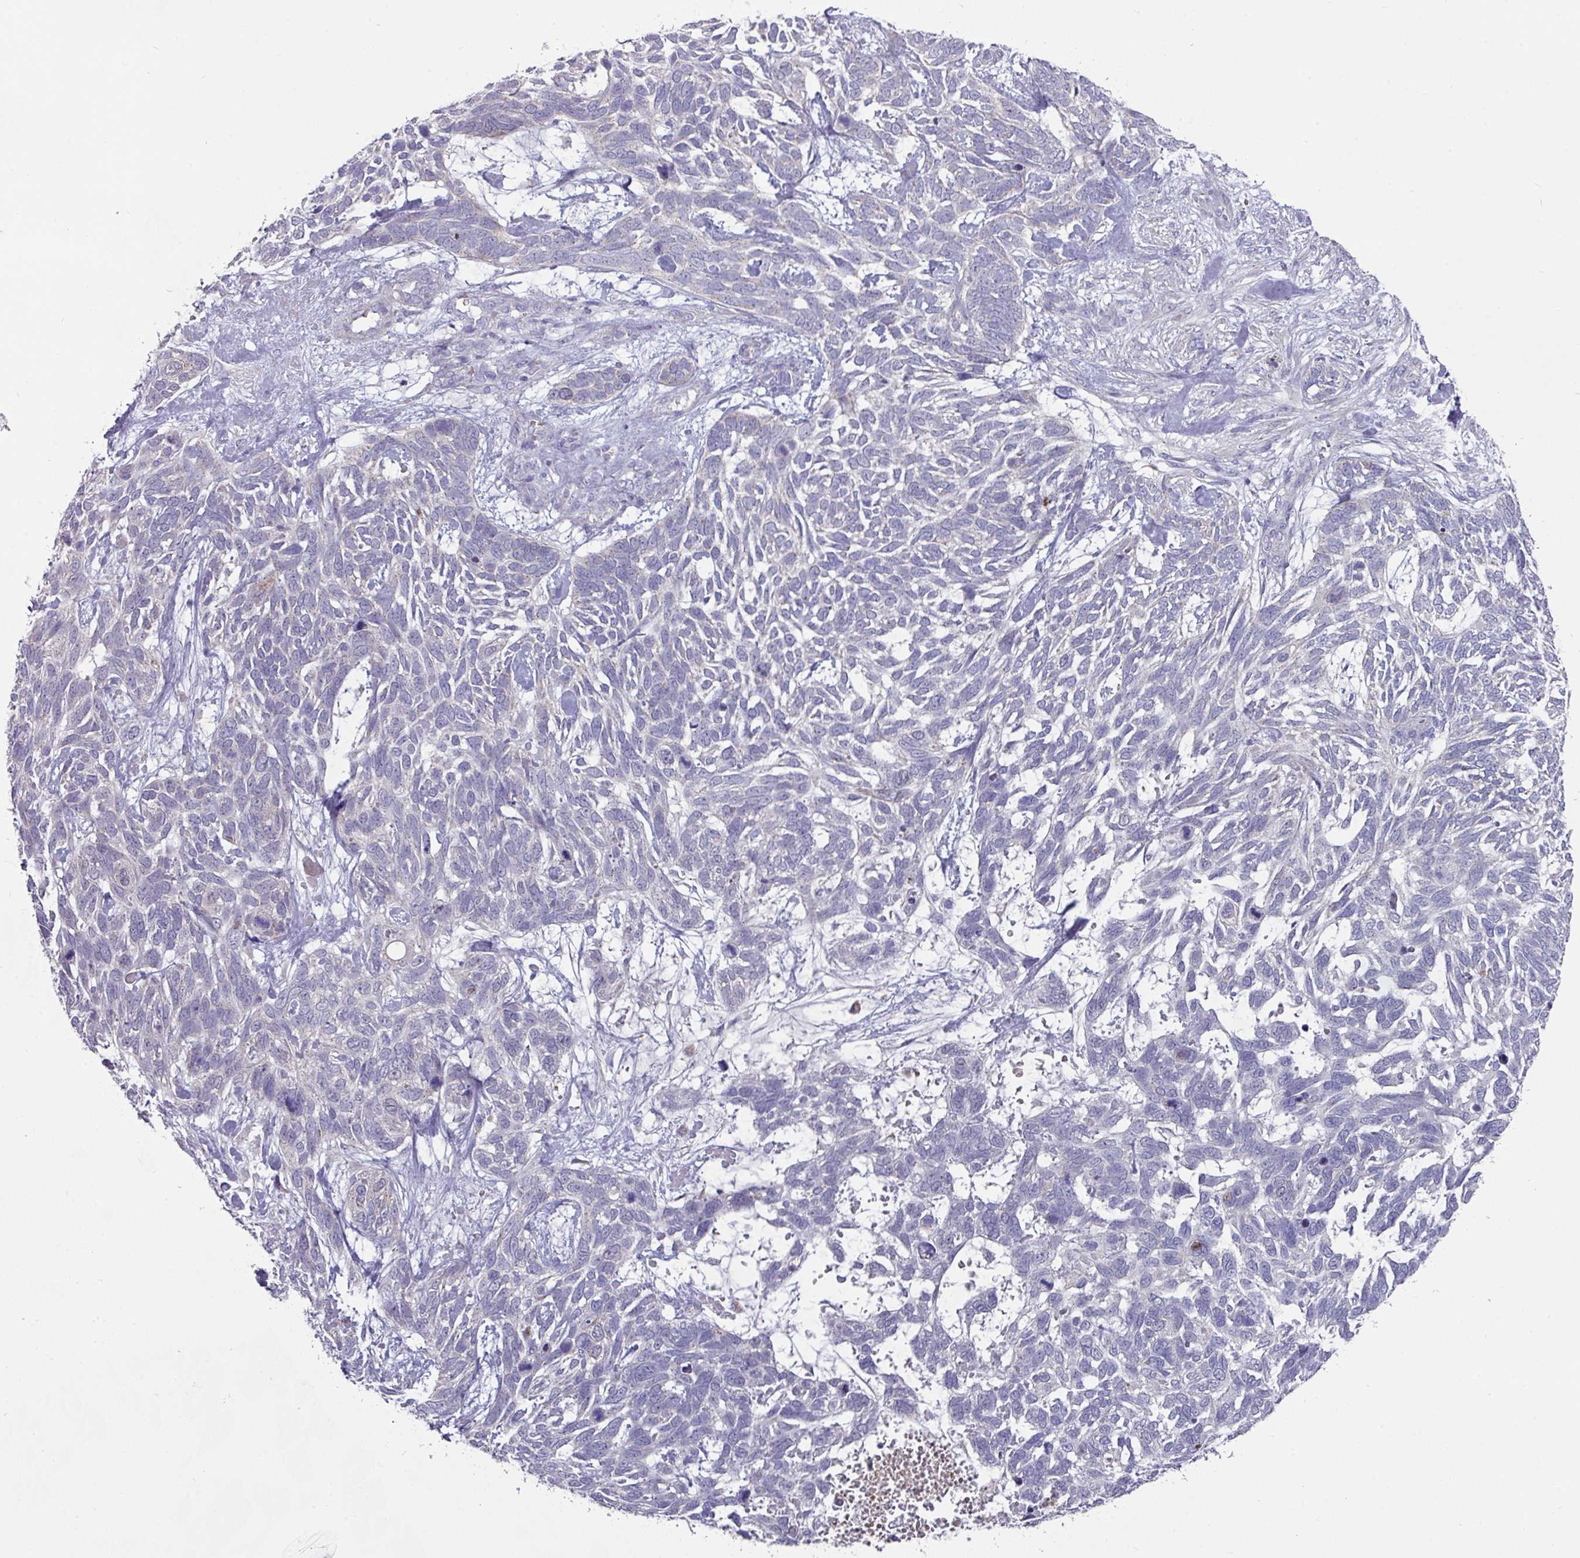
{"staining": {"intensity": "negative", "quantity": "none", "location": "none"}, "tissue": "skin cancer", "cell_type": "Tumor cells", "image_type": "cancer", "snomed": [{"axis": "morphology", "description": "Basal cell carcinoma"}, {"axis": "topography", "description": "Skin"}], "caption": "There is no significant staining in tumor cells of skin cancer.", "gene": "IL4R", "patient": {"sex": "male", "age": 88}}